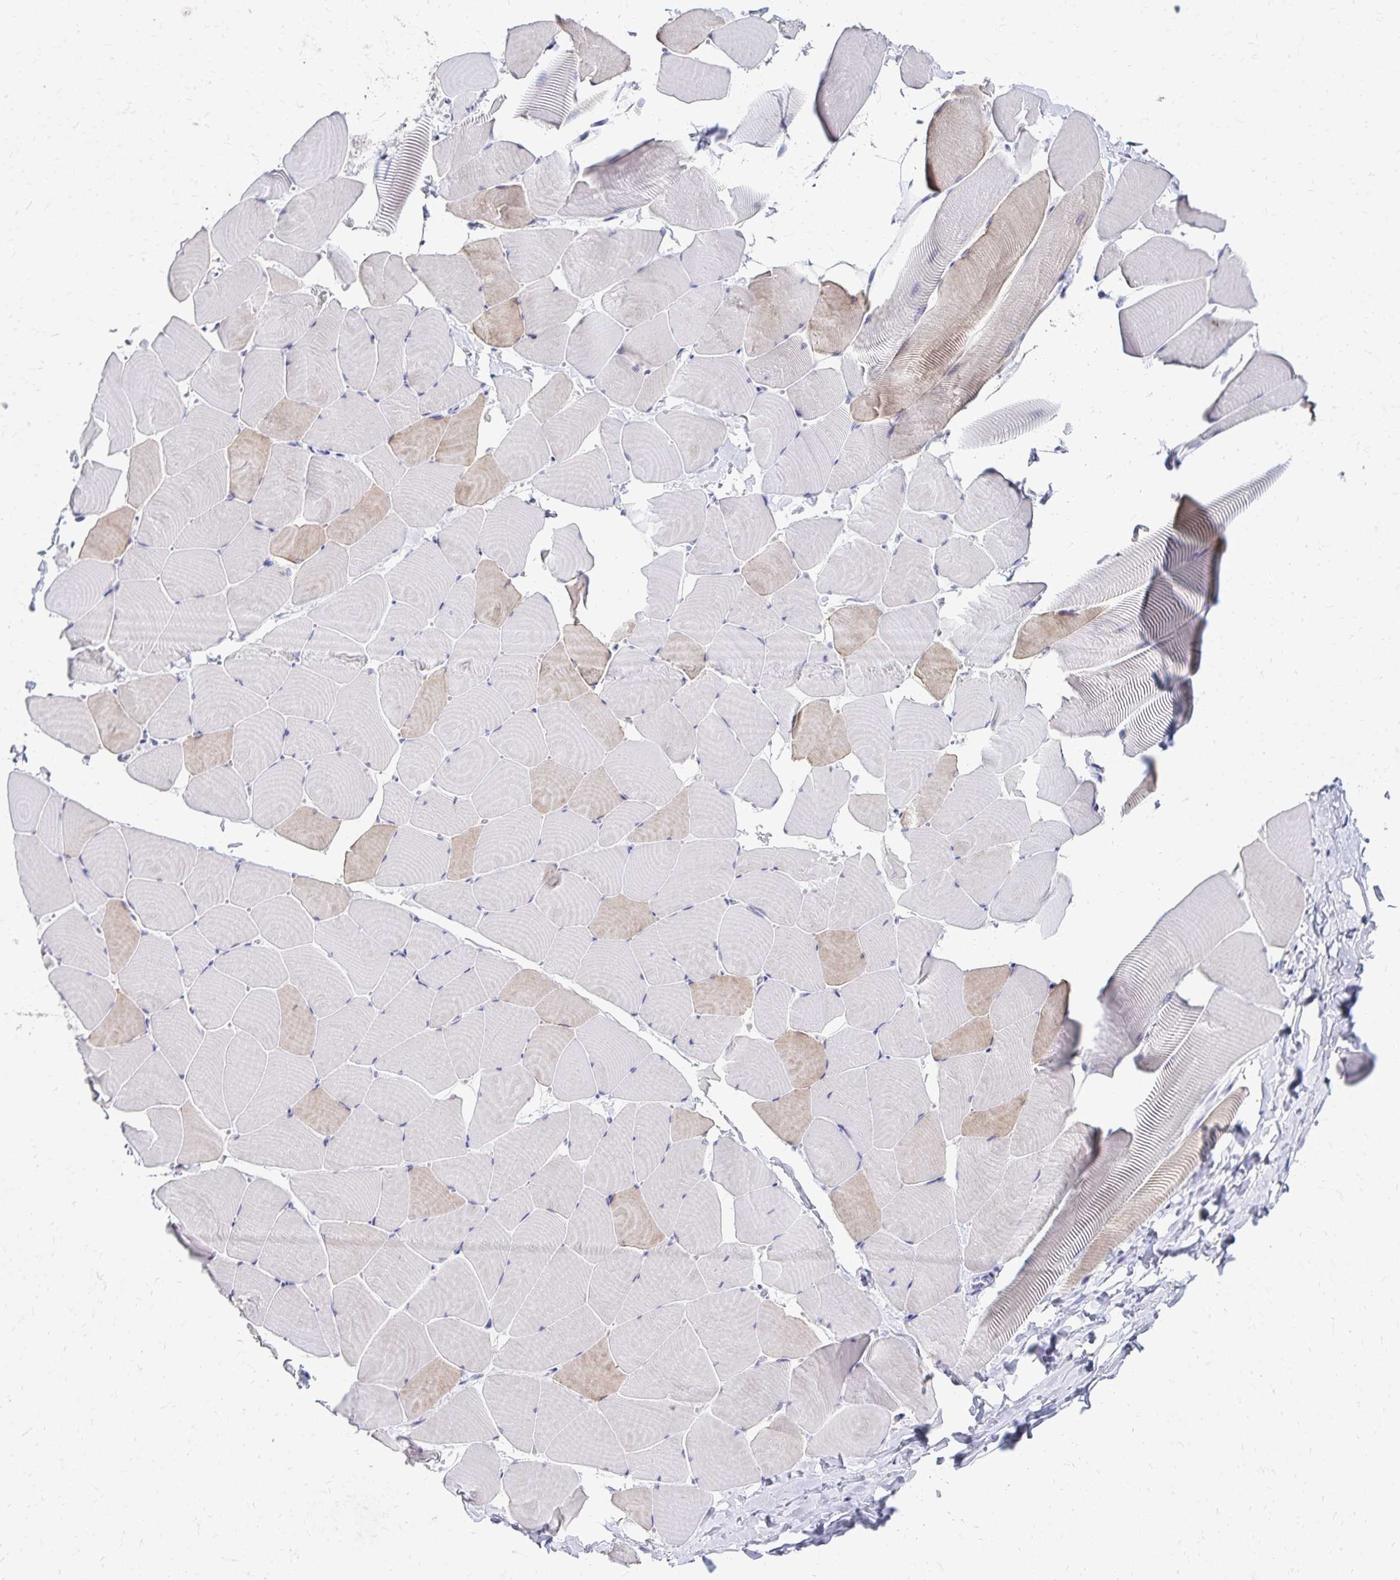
{"staining": {"intensity": "weak", "quantity": "<25%", "location": "cytoplasmic/membranous"}, "tissue": "skeletal muscle", "cell_type": "Myocytes", "image_type": "normal", "snomed": [{"axis": "morphology", "description": "Normal tissue, NOS"}, {"axis": "topography", "description": "Skeletal muscle"}], "caption": "An image of skeletal muscle stained for a protein shows no brown staining in myocytes.", "gene": "PAX5", "patient": {"sex": "male", "age": 25}}